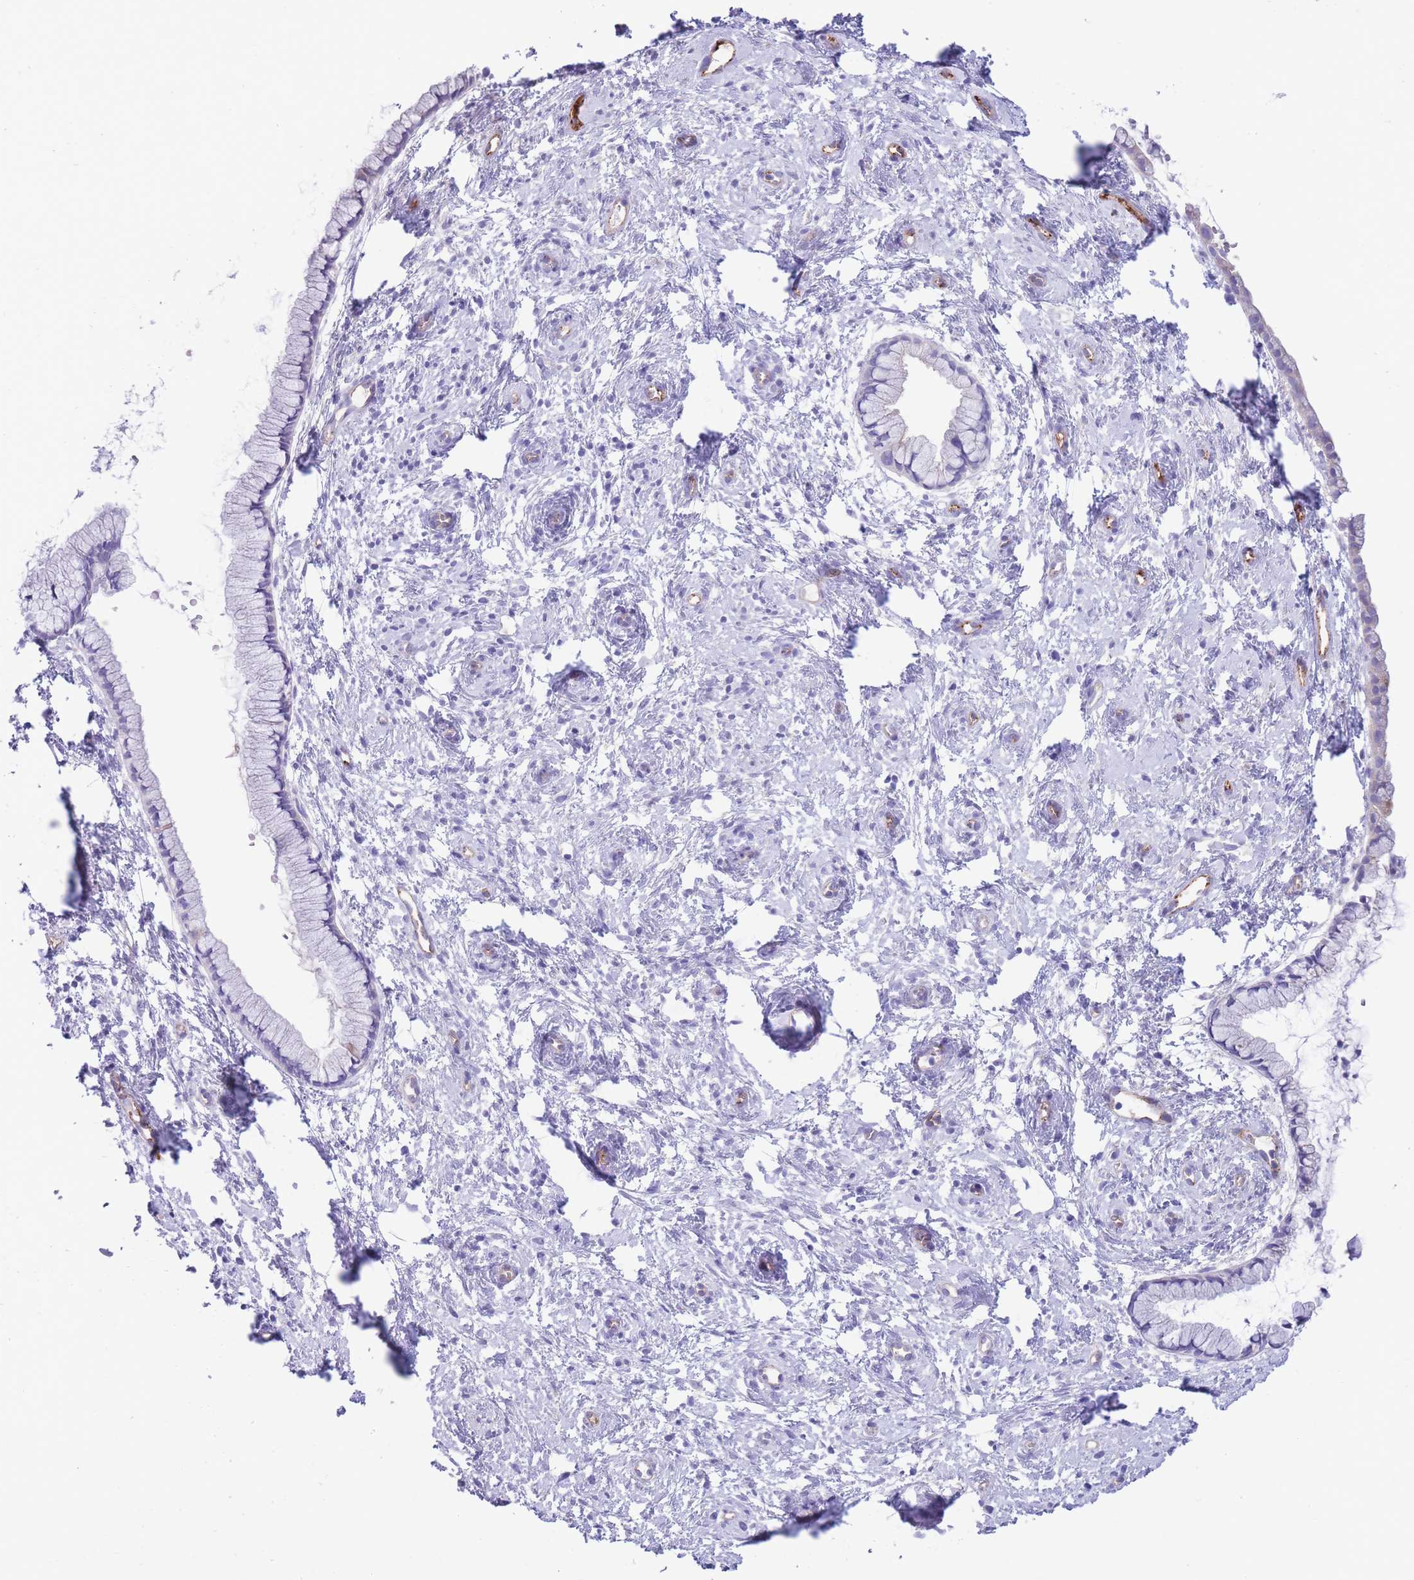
{"staining": {"intensity": "negative", "quantity": "none", "location": "none"}, "tissue": "cervix", "cell_type": "Glandular cells", "image_type": "normal", "snomed": [{"axis": "morphology", "description": "Normal tissue, NOS"}, {"axis": "topography", "description": "Cervix"}], "caption": "This photomicrograph is of unremarkable cervix stained with immunohistochemistry (IHC) to label a protein in brown with the nuclei are counter-stained blue. There is no positivity in glandular cells.", "gene": "DET1", "patient": {"sex": "female", "age": 57}}